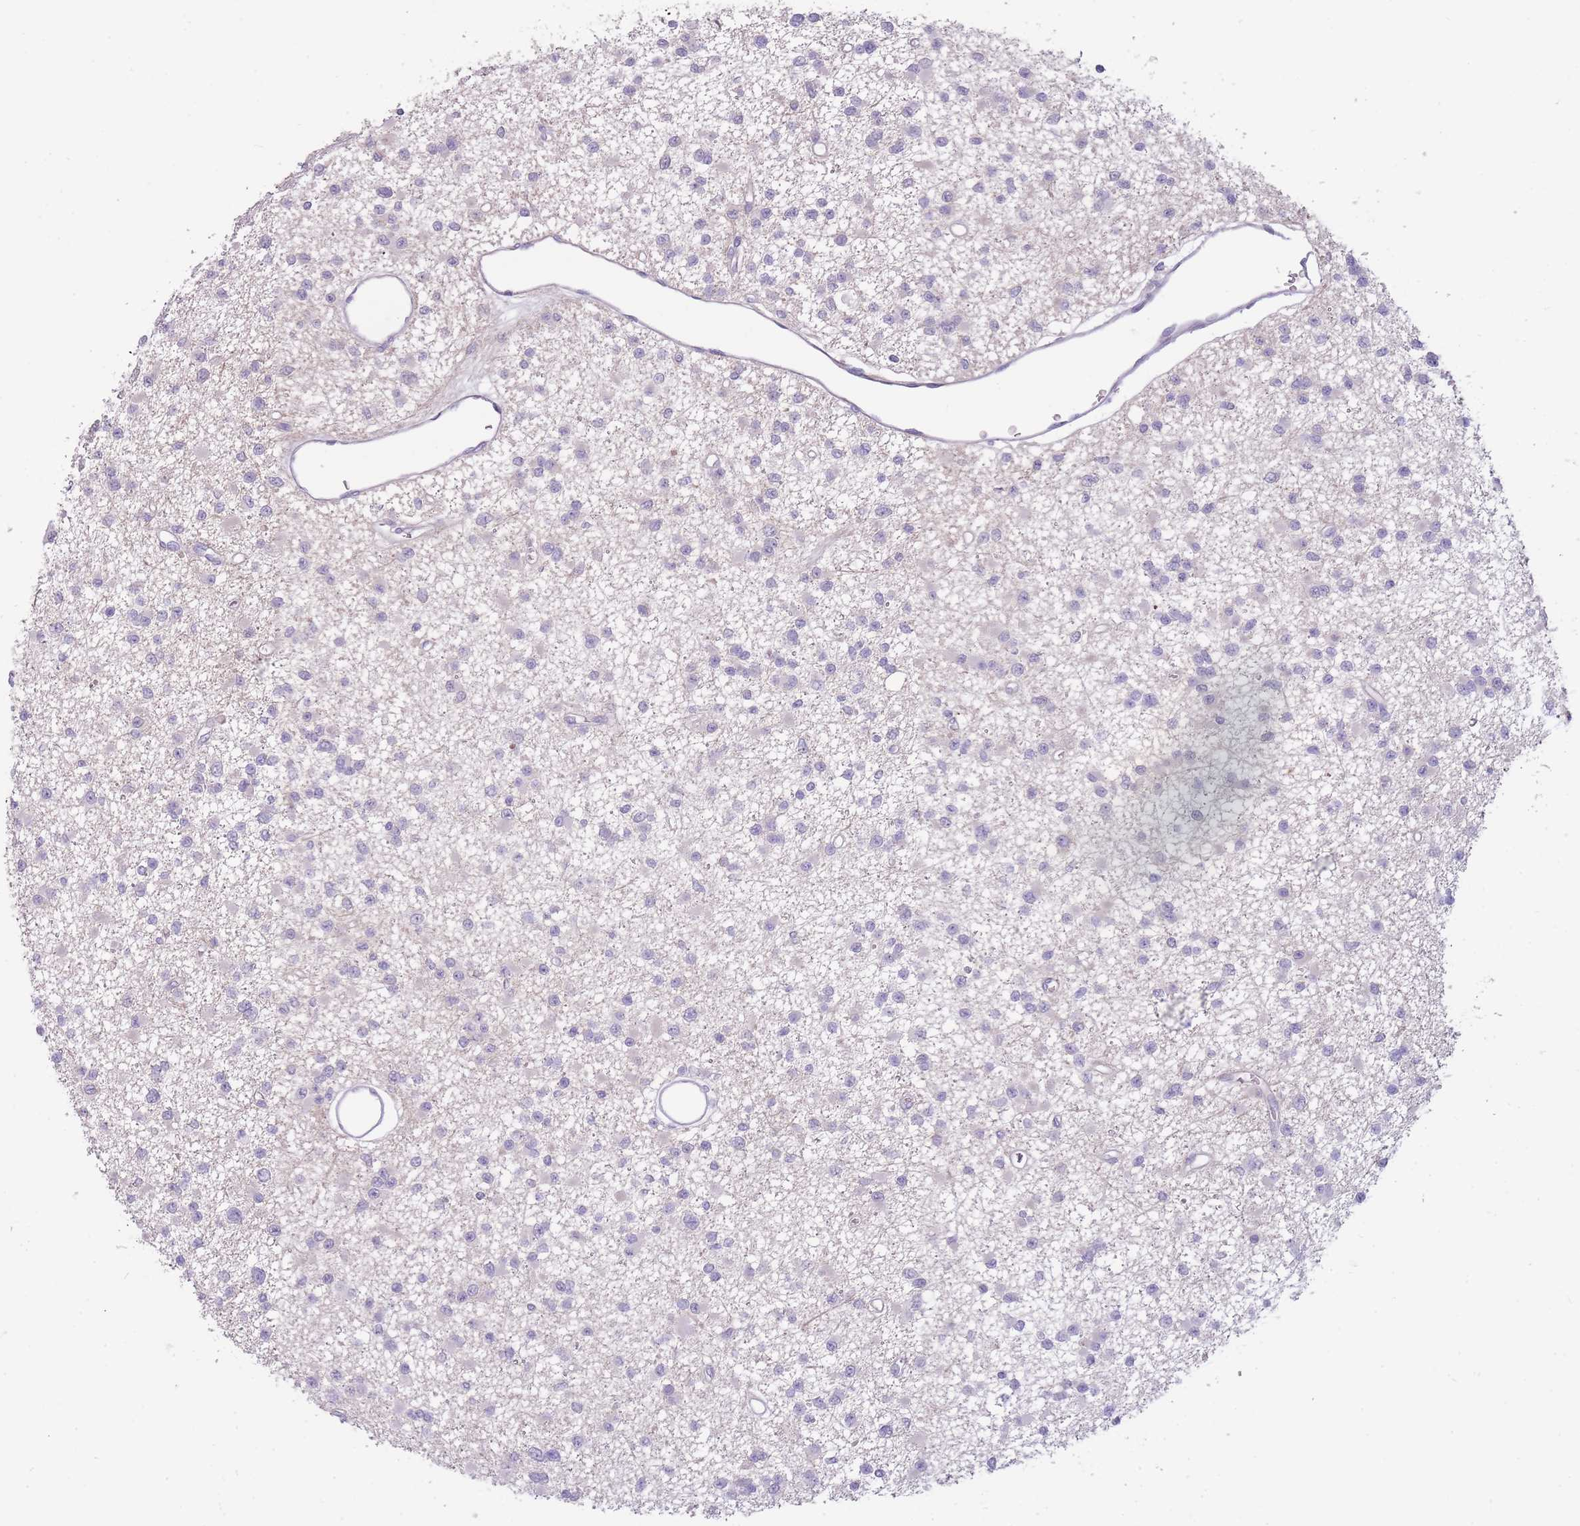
{"staining": {"intensity": "negative", "quantity": "none", "location": "none"}, "tissue": "glioma", "cell_type": "Tumor cells", "image_type": "cancer", "snomed": [{"axis": "morphology", "description": "Glioma, malignant, Low grade"}, {"axis": "topography", "description": "Brain"}], "caption": "Tumor cells are negative for brown protein staining in malignant glioma (low-grade).", "gene": "DCANP1", "patient": {"sex": "female", "age": 22}}